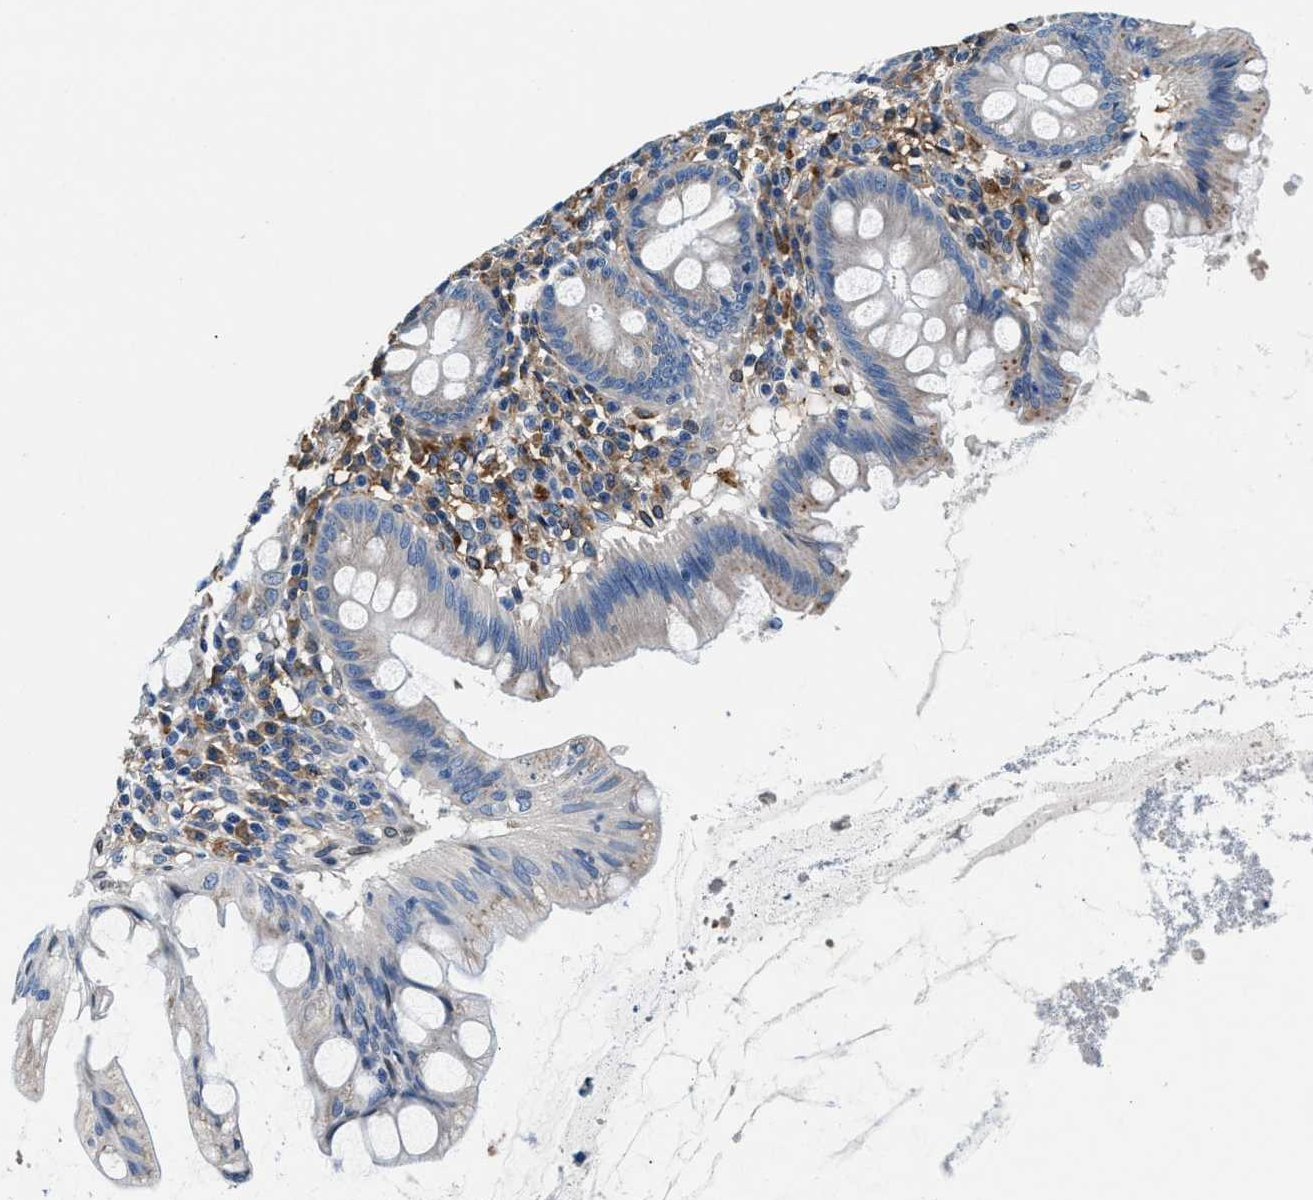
{"staining": {"intensity": "weak", "quantity": "<25%", "location": "cytoplasmic/membranous"}, "tissue": "appendix", "cell_type": "Glandular cells", "image_type": "normal", "snomed": [{"axis": "morphology", "description": "Normal tissue, NOS"}, {"axis": "topography", "description": "Appendix"}], "caption": "Immunohistochemistry of benign appendix shows no expression in glandular cells.", "gene": "SLFN11", "patient": {"sex": "male", "age": 56}}